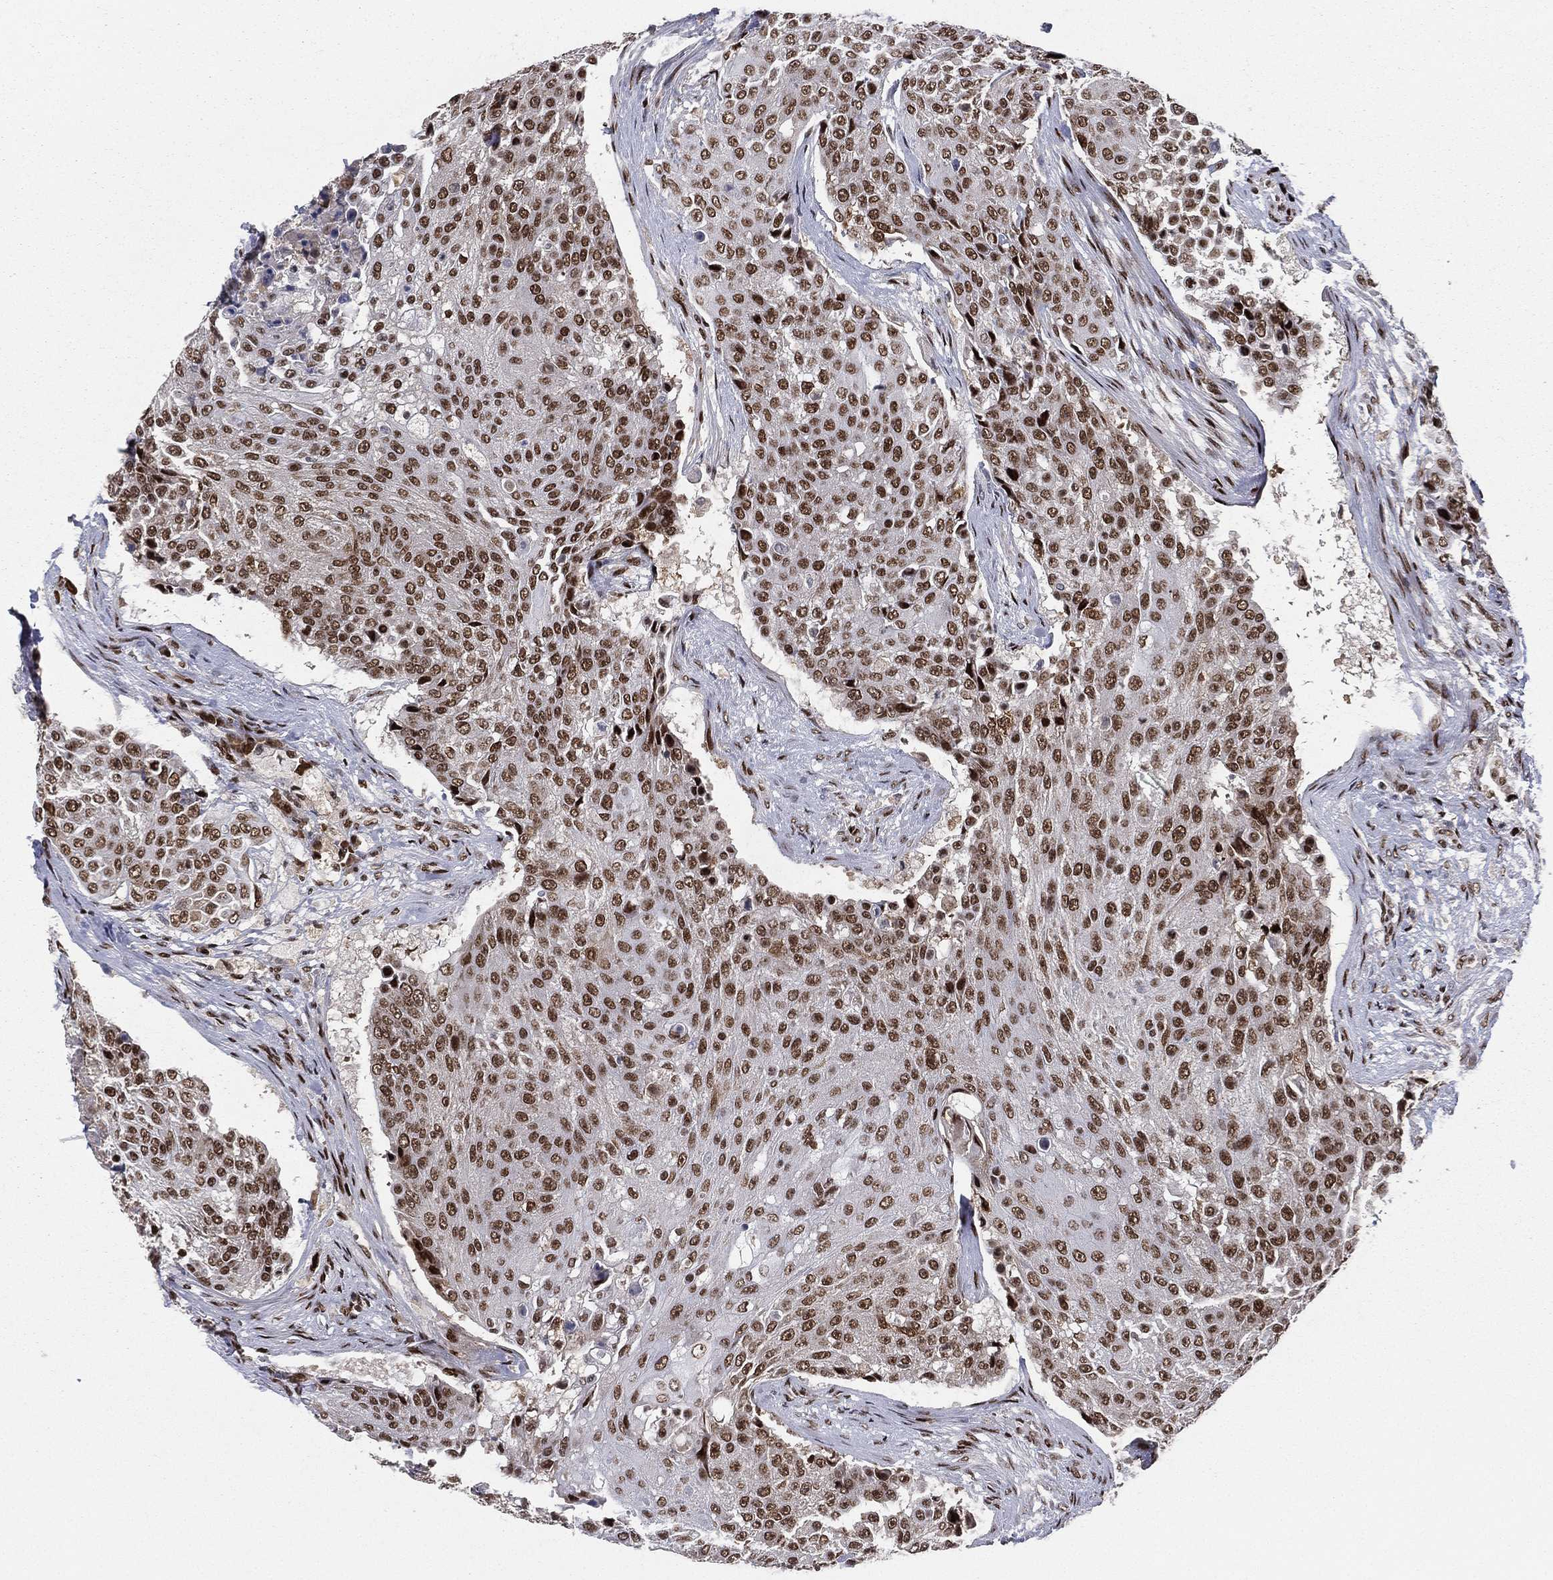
{"staining": {"intensity": "strong", "quantity": ">75%", "location": "nuclear"}, "tissue": "urothelial cancer", "cell_type": "Tumor cells", "image_type": "cancer", "snomed": [{"axis": "morphology", "description": "Urothelial carcinoma, High grade"}, {"axis": "topography", "description": "Urinary bladder"}], "caption": "Human high-grade urothelial carcinoma stained with a brown dye exhibits strong nuclear positive expression in approximately >75% of tumor cells.", "gene": "RTF1", "patient": {"sex": "female", "age": 63}}